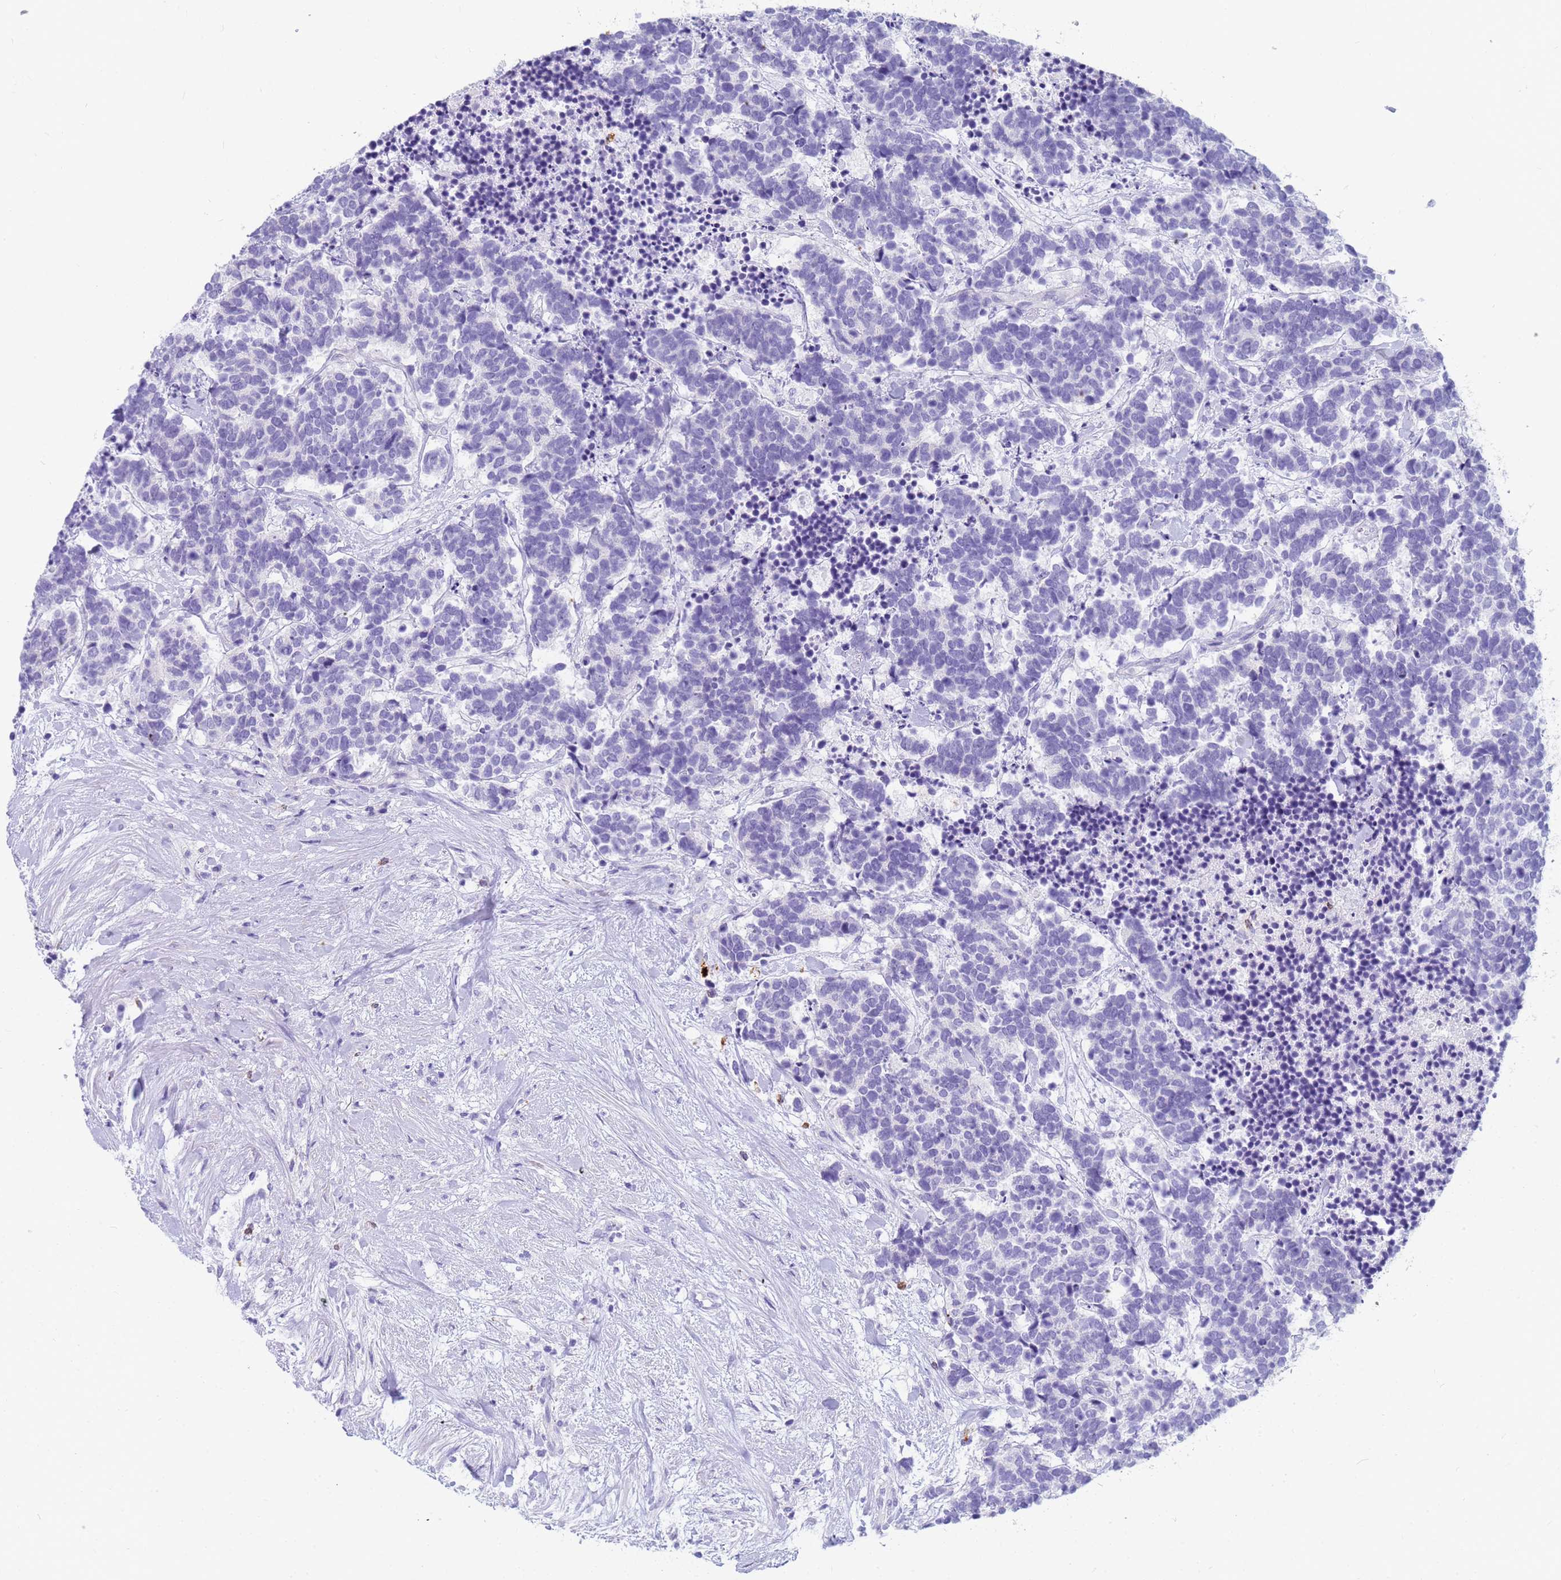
{"staining": {"intensity": "negative", "quantity": "none", "location": "none"}, "tissue": "carcinoid", "cell_type": "Tumor cells", "image_type": "cancer", "snomed": [{"axis": "morphology", "description": "Carcinoma, NOS"}, {"axis": "morphology", "description": "Carcinoid, malignant, NOS"}, {"axis": "topography", "description": "Prostate"}], "caption": "Tumor cells are negative for protein expression in human carcinoma.", "gene": "RNASE2", "patient": {"sex": "male", "age": 57}}